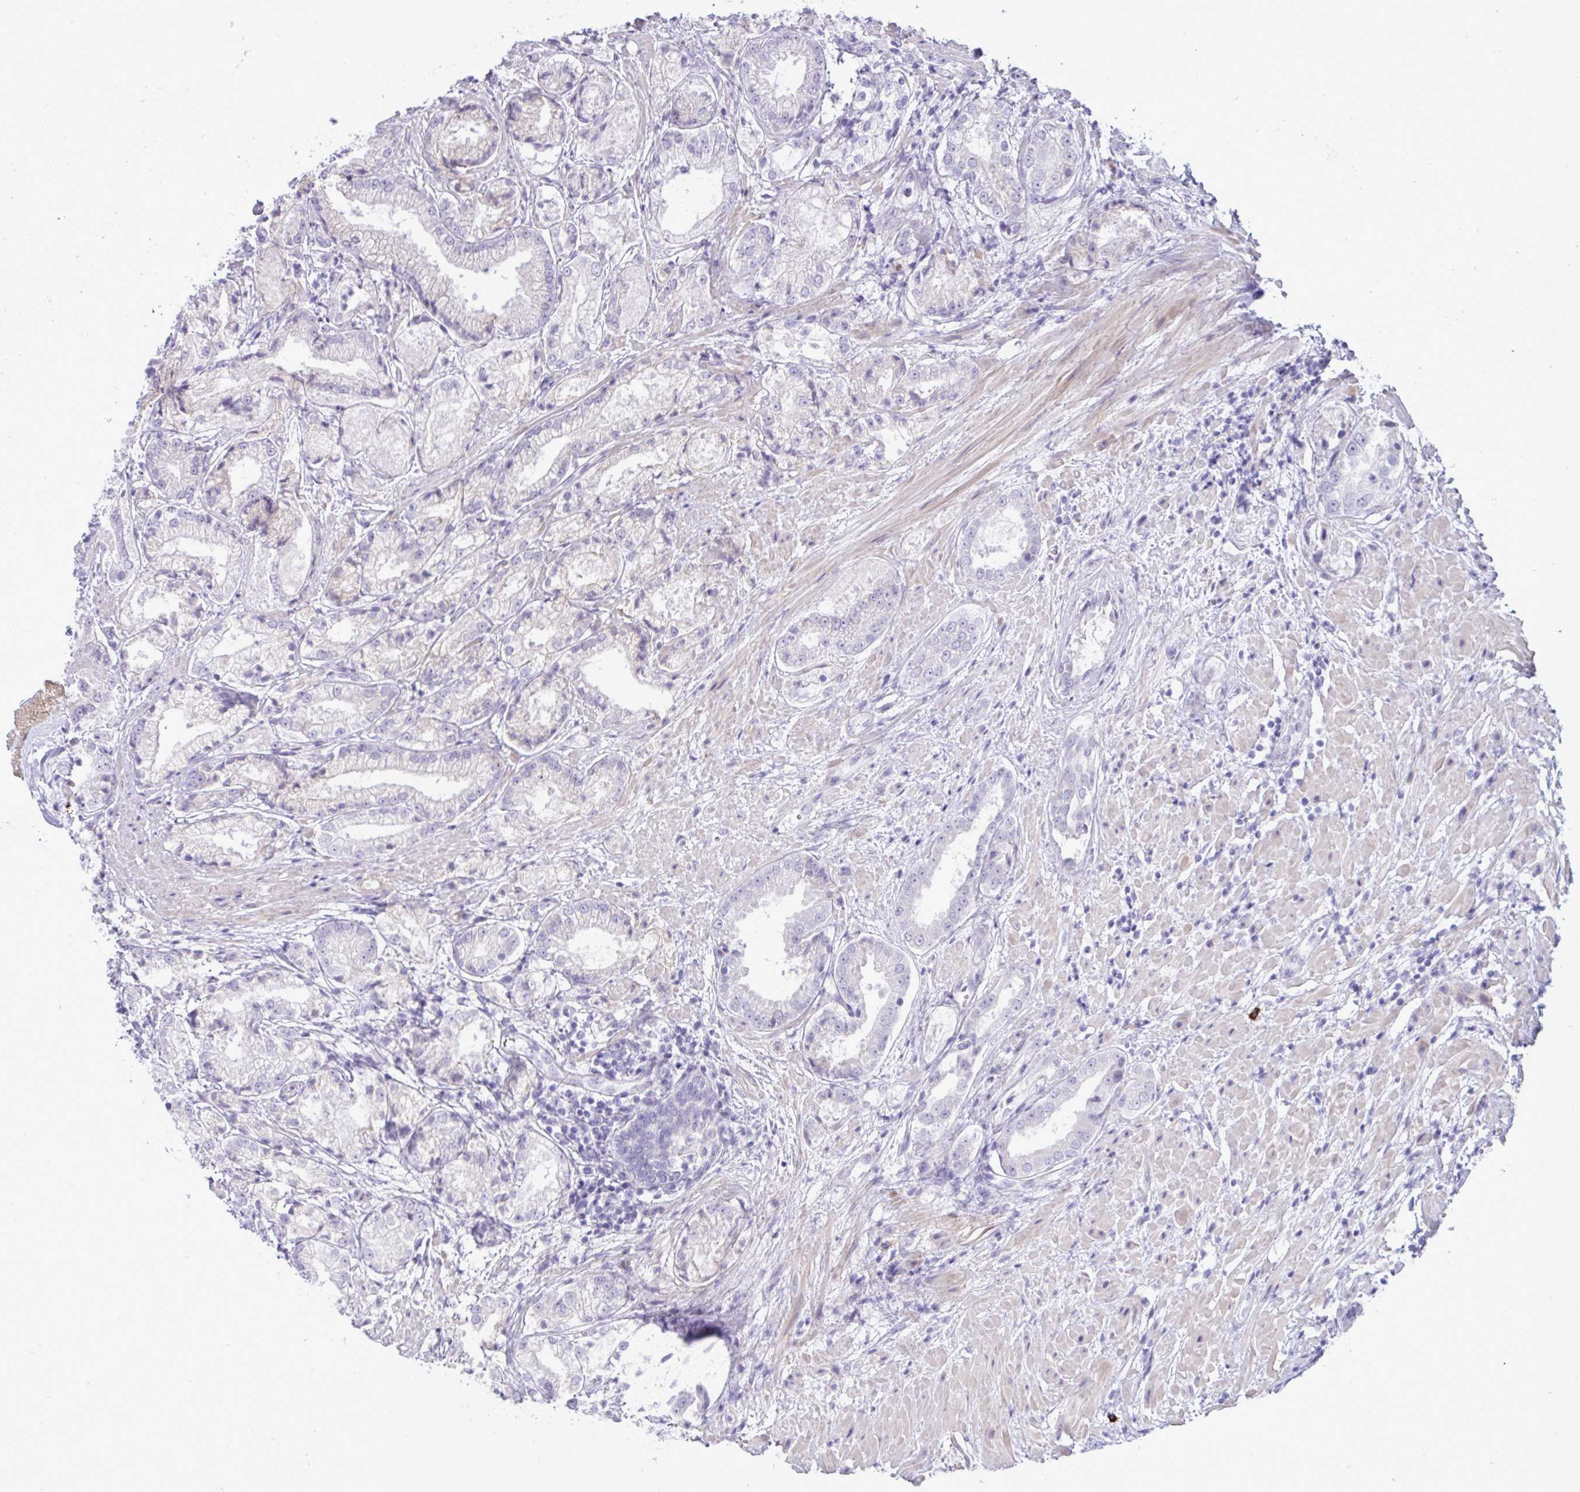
{"staining": {"intensity": "negative", "quantity": "none", "location": "none"}, "tissue": "prostate cancer", "cell_type": "Tumor cells", "image_type": "cancer", "snomed": [{"axis": "morphology", "description": "Adenocarcinoma, High grade"}, {"axis": "topography", "description": "Prostate"}], "caption": "Human prostate cancer stained for a protein using IHC reveals no staining in tumor cells.", "gene": "SPAG1", "patient": {"sex": "male", "age": 61}}